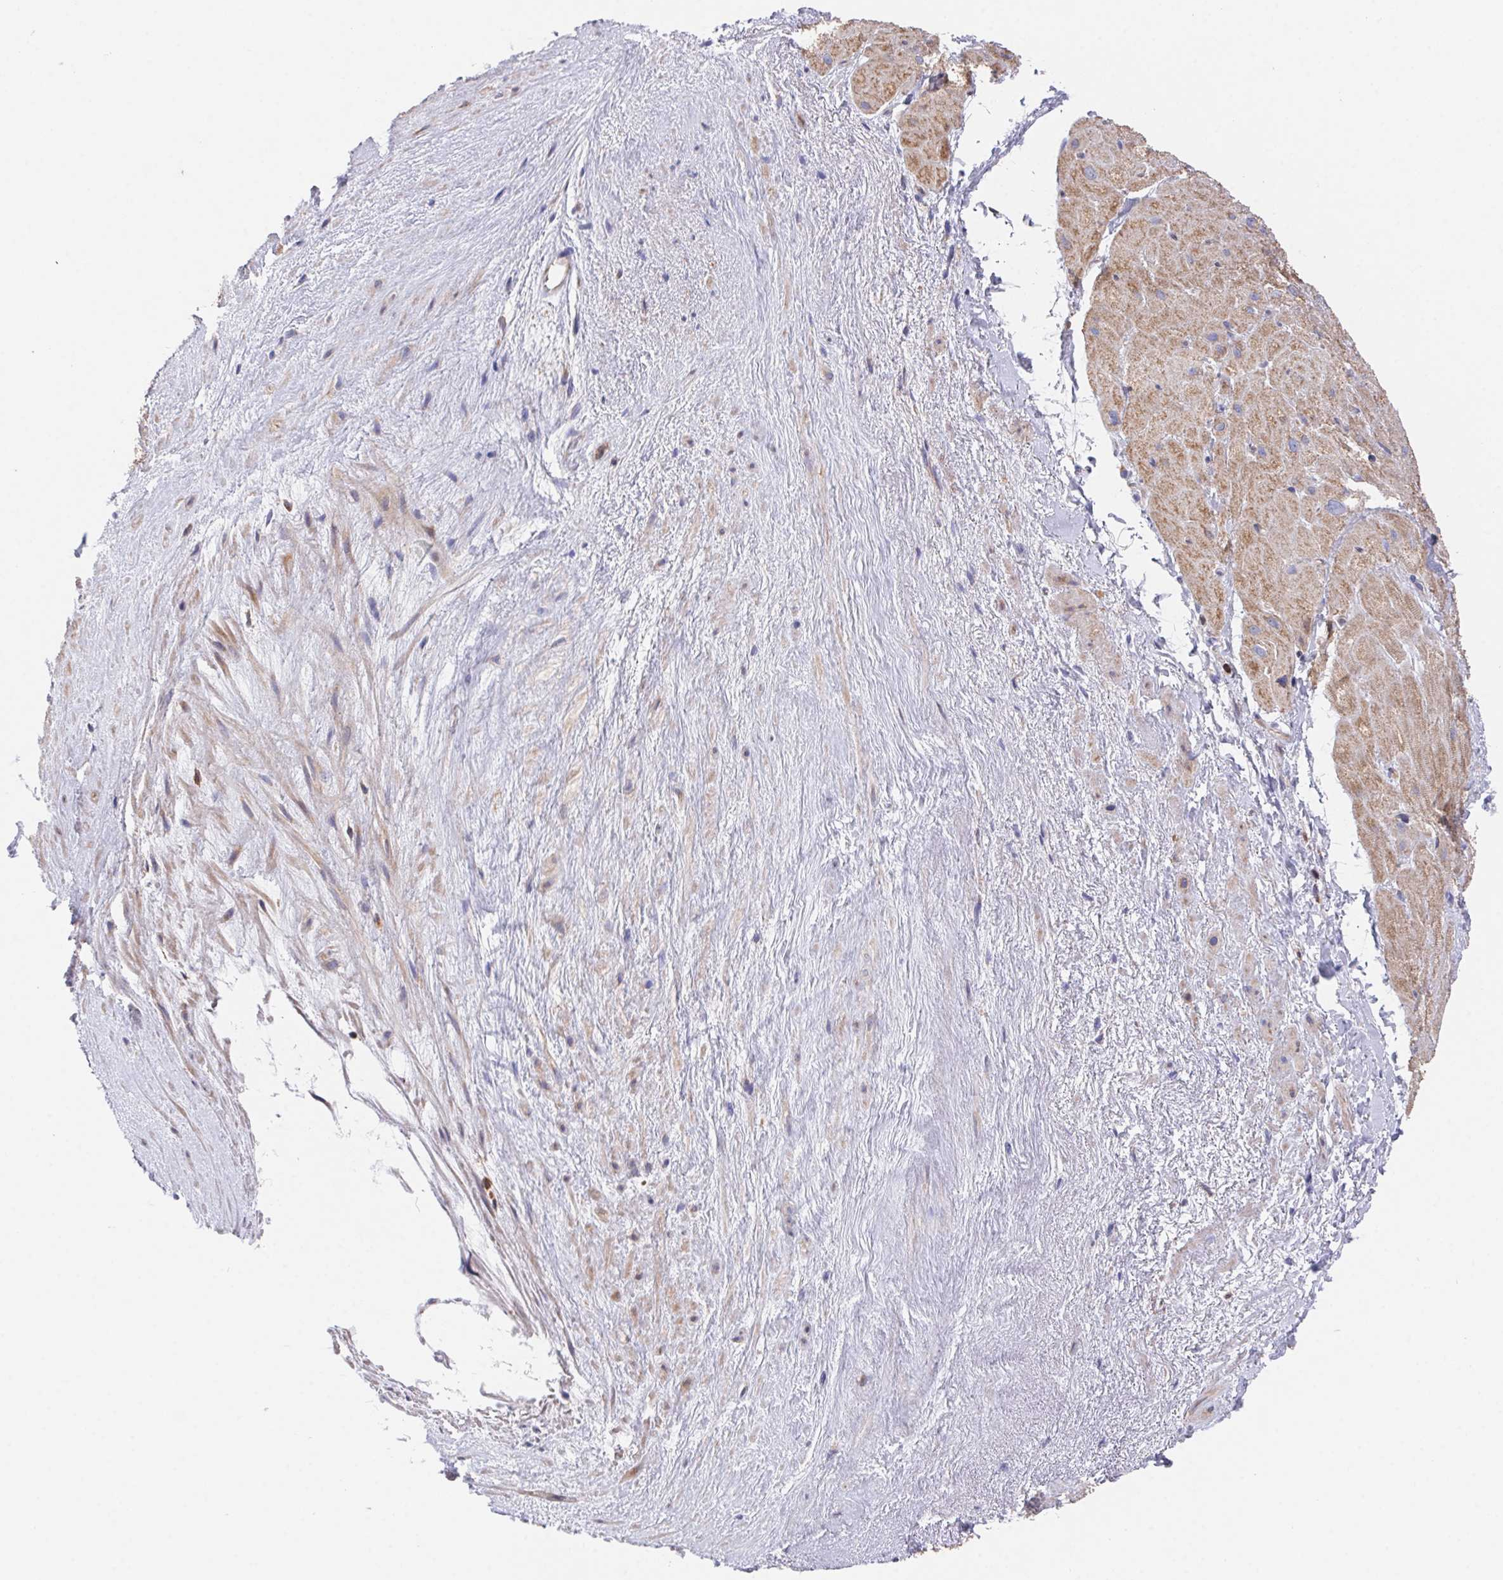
{"staining": {"intensity": "moderate", "quantity": "25%-75%", "location": "cytoplasmic/membranous"}, "tissue": "heart muscle", "cell_type": "Cardiomyocytes", "image_type": "normal", "snomed": [{"axis": "morphology", "description": "Normal tissue, NOS"}, {"axis": "topography", "description": "Heart"}], "caption": "A photomicrograph of heart muscle stained for a protein reveals moderate cytoplasmic/membranous brown staining in cardiomyocytes.", "gene": "FAM241A", "patient": {"sex": "male", "age": 62}}